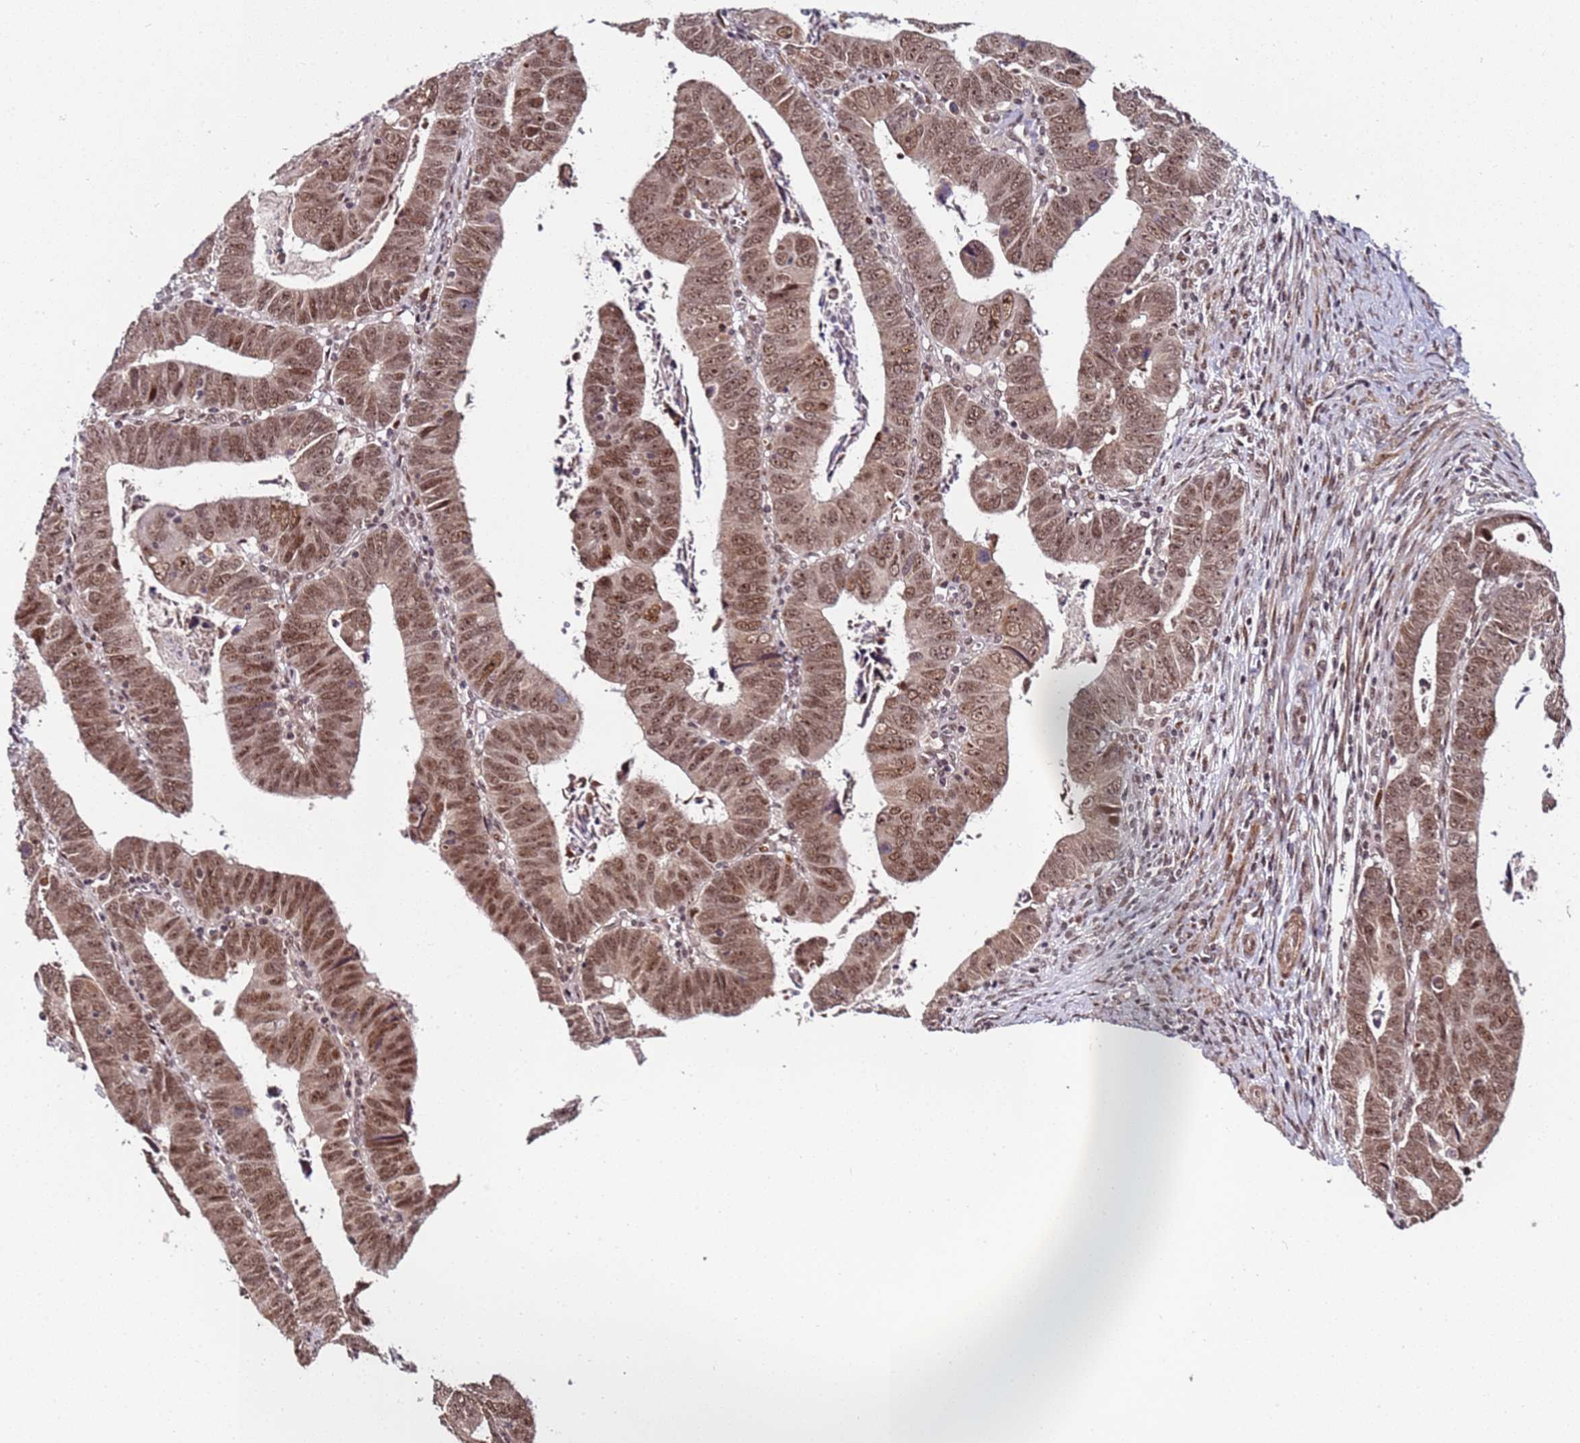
{"staining": {"intensity": "moderate", "quantity": ">75%", "location": "cytoplasmic/membranous,nuclear"}, "tissue": "colorectal cancer", "cell_type": "Tumor cells", "image_type": "cancer", "snomed": [{"axis": "morphology", "description": "Normal tissue, NOS"}, {"axis": "morphology", "description": "Adenocarcinoma, NOS"}, {"axis": "topography", "description": "Rectum"}], "caption": "Colorectal cancer (adenocarcinoma) stained with DAB (3,3'-diaminobenzidine) immunohistochemistry (IHC) shows medium levels of moderate cytoplasmic/membranous and nuclear positivity in about >75% of tumor cells.", "gene": "PPM1H", "patient": {"sex": "female", "age": 65}}